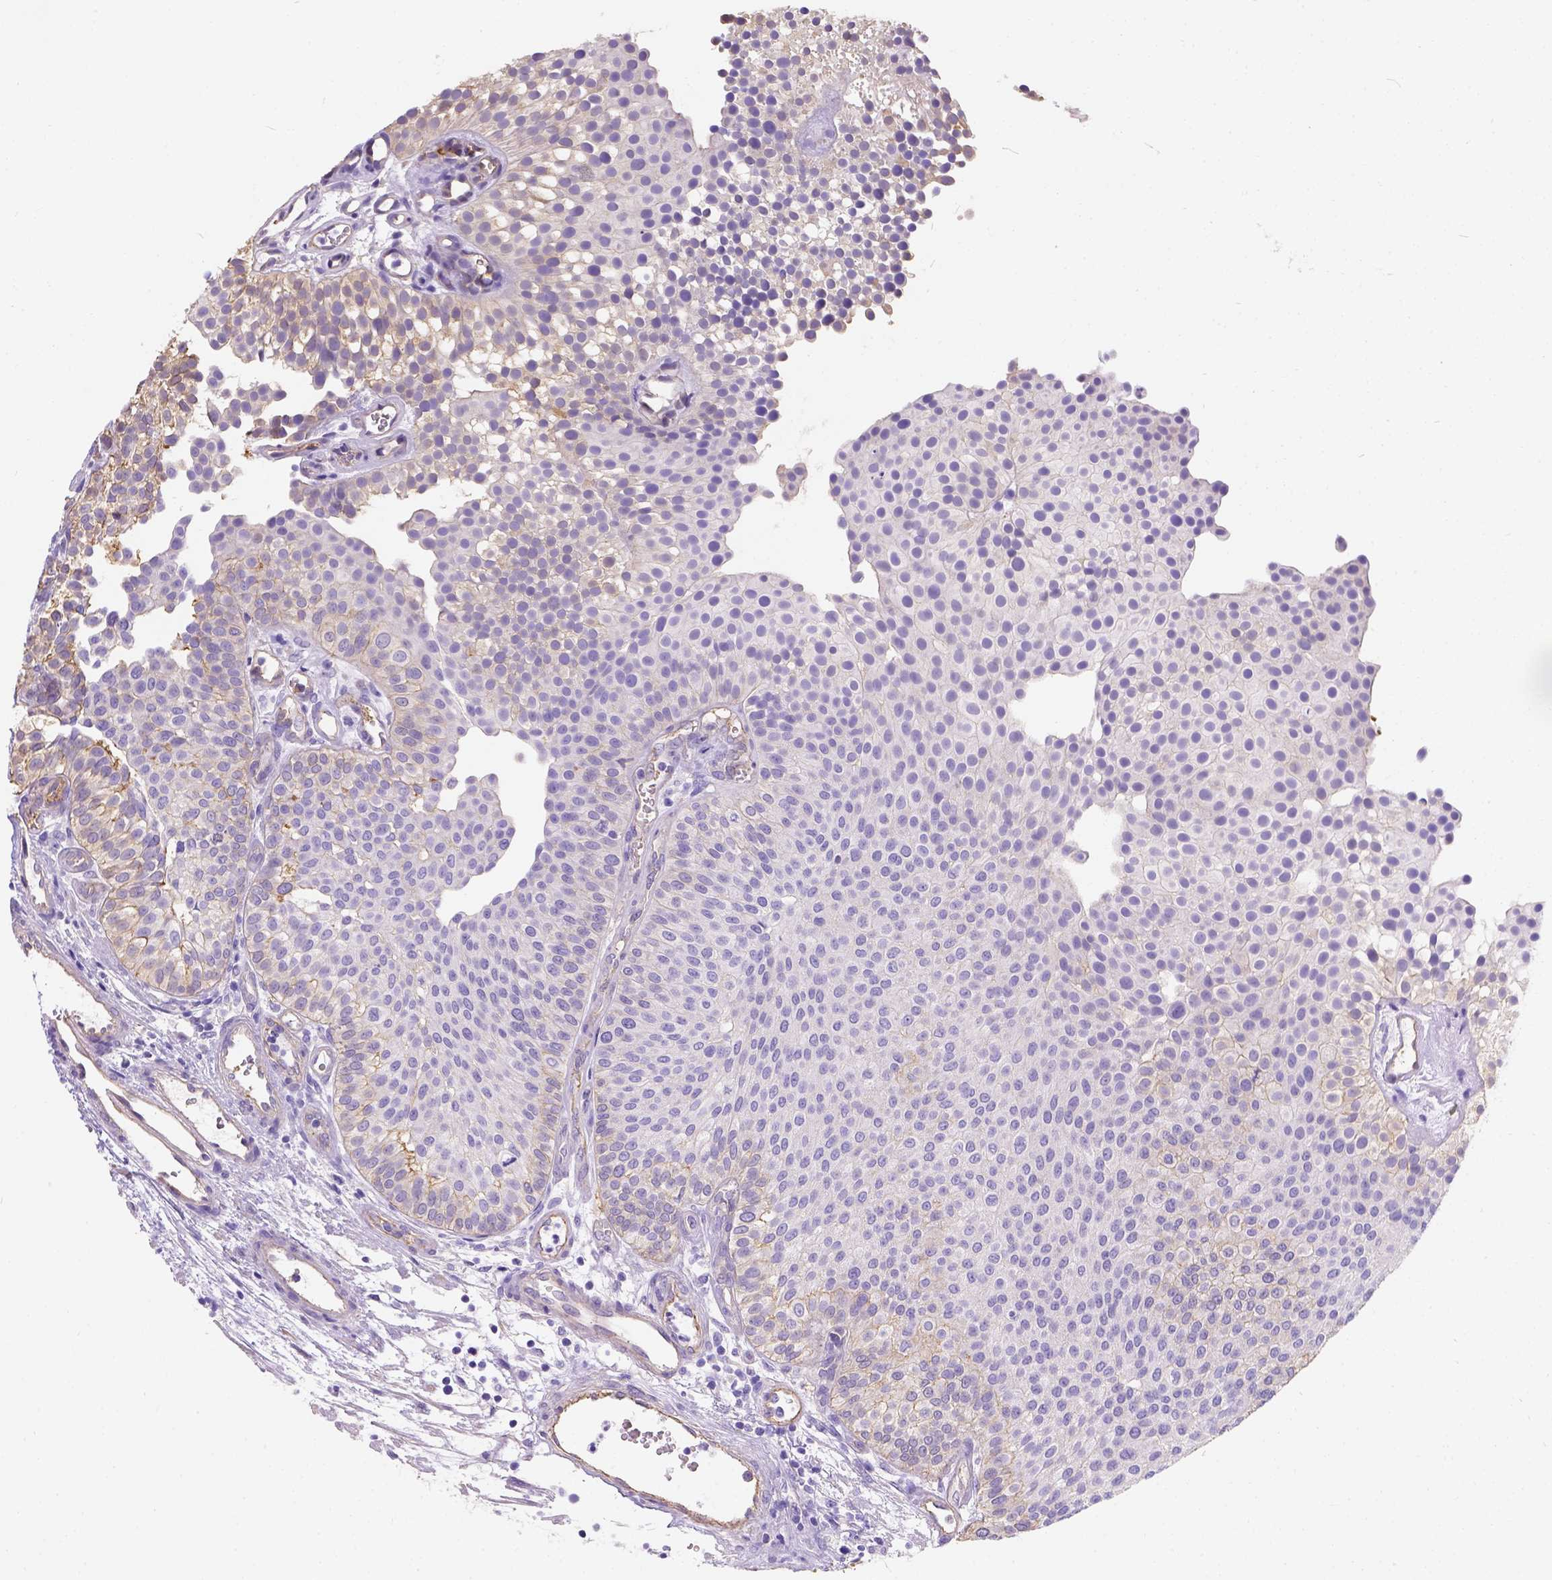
{"staining": {"intensity": "negative", "quantity": "none", "location": "none"}, "tissue": "urothelial cancer", "cell_type": "Tumor cells", "image_type": "cancer", "snomed": [{"axis": "morphology", "description": "Urothelial carcinoma, Low grade"}, {"axis": "topography", "description": "Urinary bladder"}], "caption": "IHC photomicrograph of neoplastic tissue: human urothelial cancer stained with DAB demonstrates no significant protein staining in tumor cells.", "gene": "PHF7", "patient": {"sex": "female", "age": 87}}